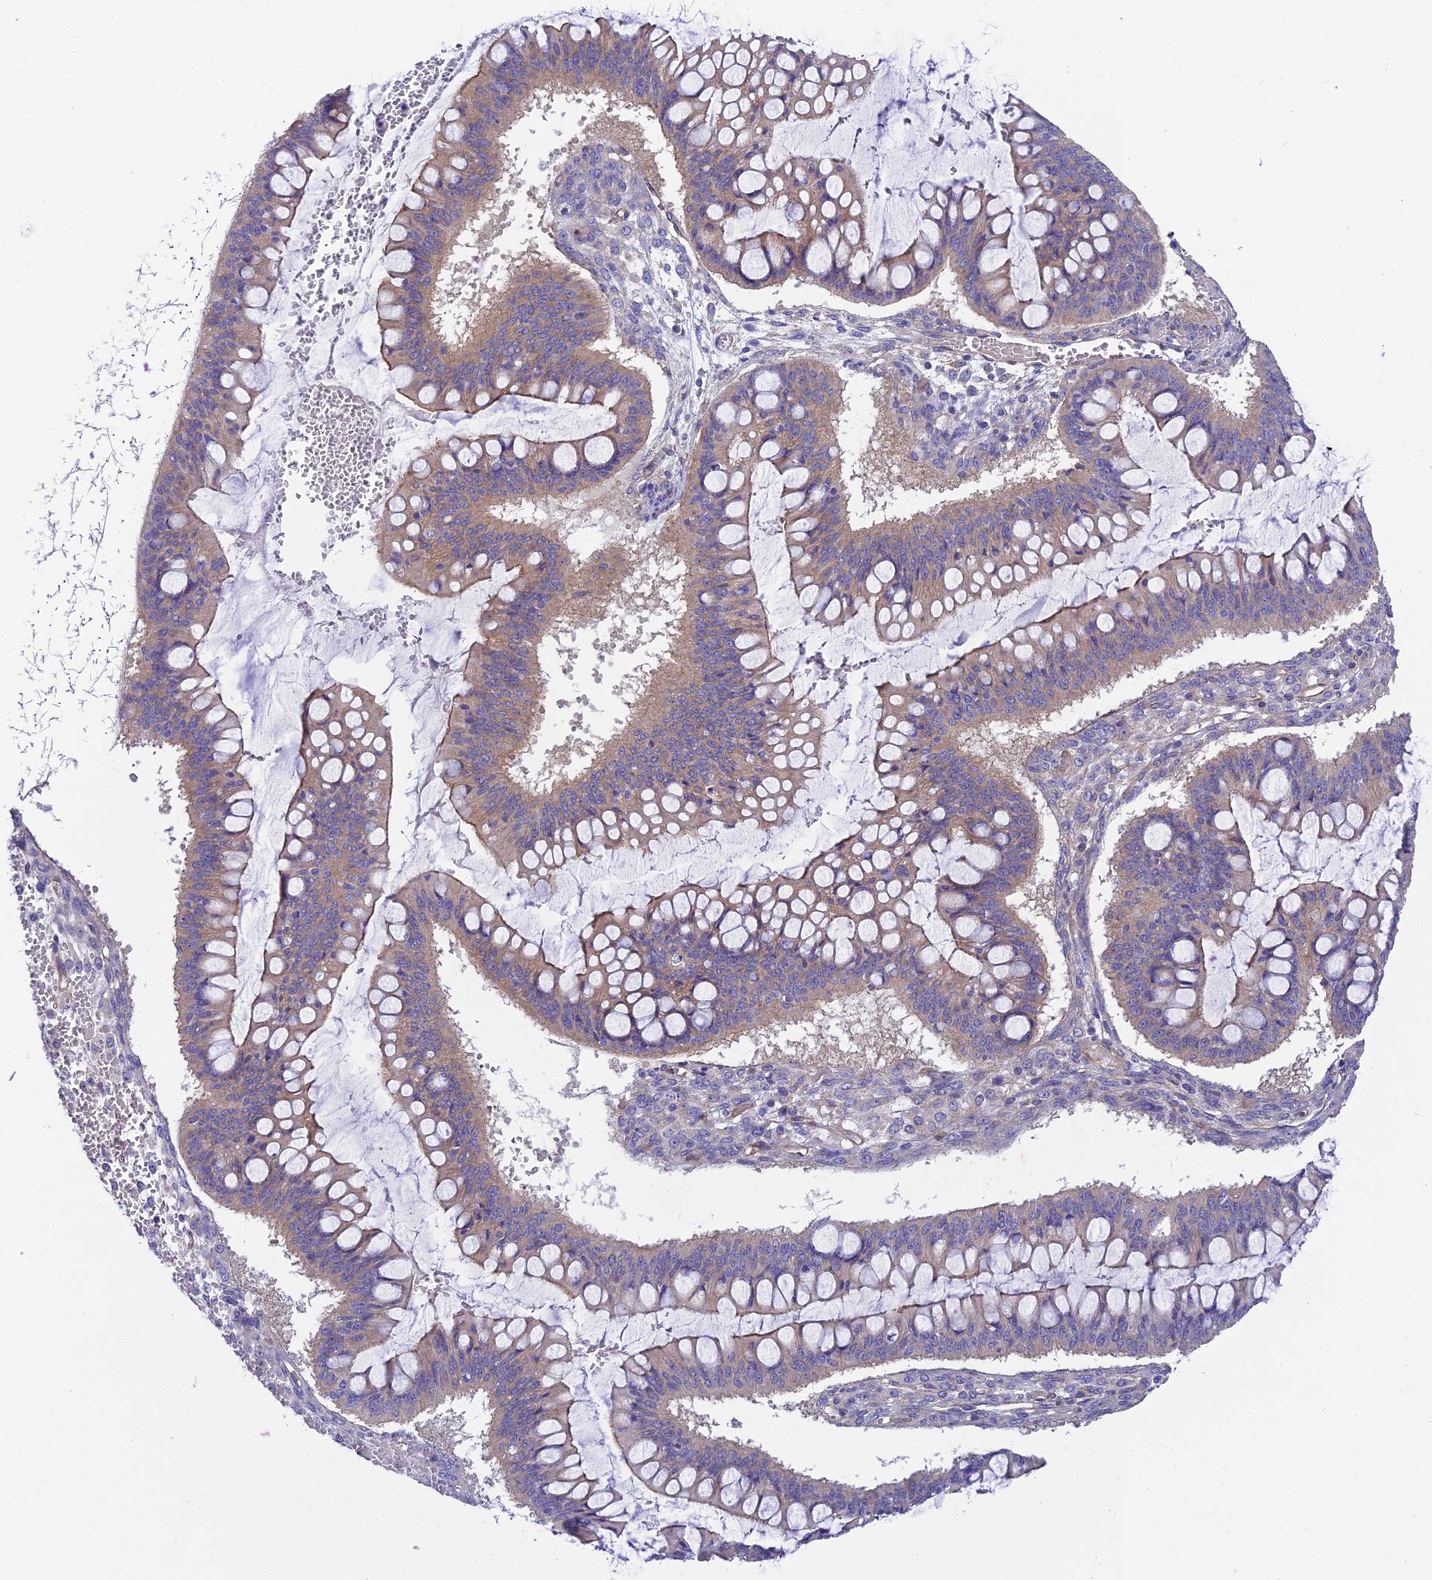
{"staining": {"intensity": "weak", "quantity": "25%-75%", "location": "cytoplasmic/membranous"}, "tissue": "ovarian cancer", "cell_type": "Tumor cells", "image_type": "cancer", "snomed": [{"axis": "morphology", "description": "Cystadenocarcinoma, mucinous, NOS"}, {"axis": "topography", "description": "Ovary"}], "caption": "High-power microscopy captured an immunohistochemistry photomicrograph of ovarian cancer, revealing weak cytoplasmic/membranous expression in approximately 25%-75% of tumor cells.", "gene": "PPFIA3", "patient": {"sex": "female", "age": 73}}